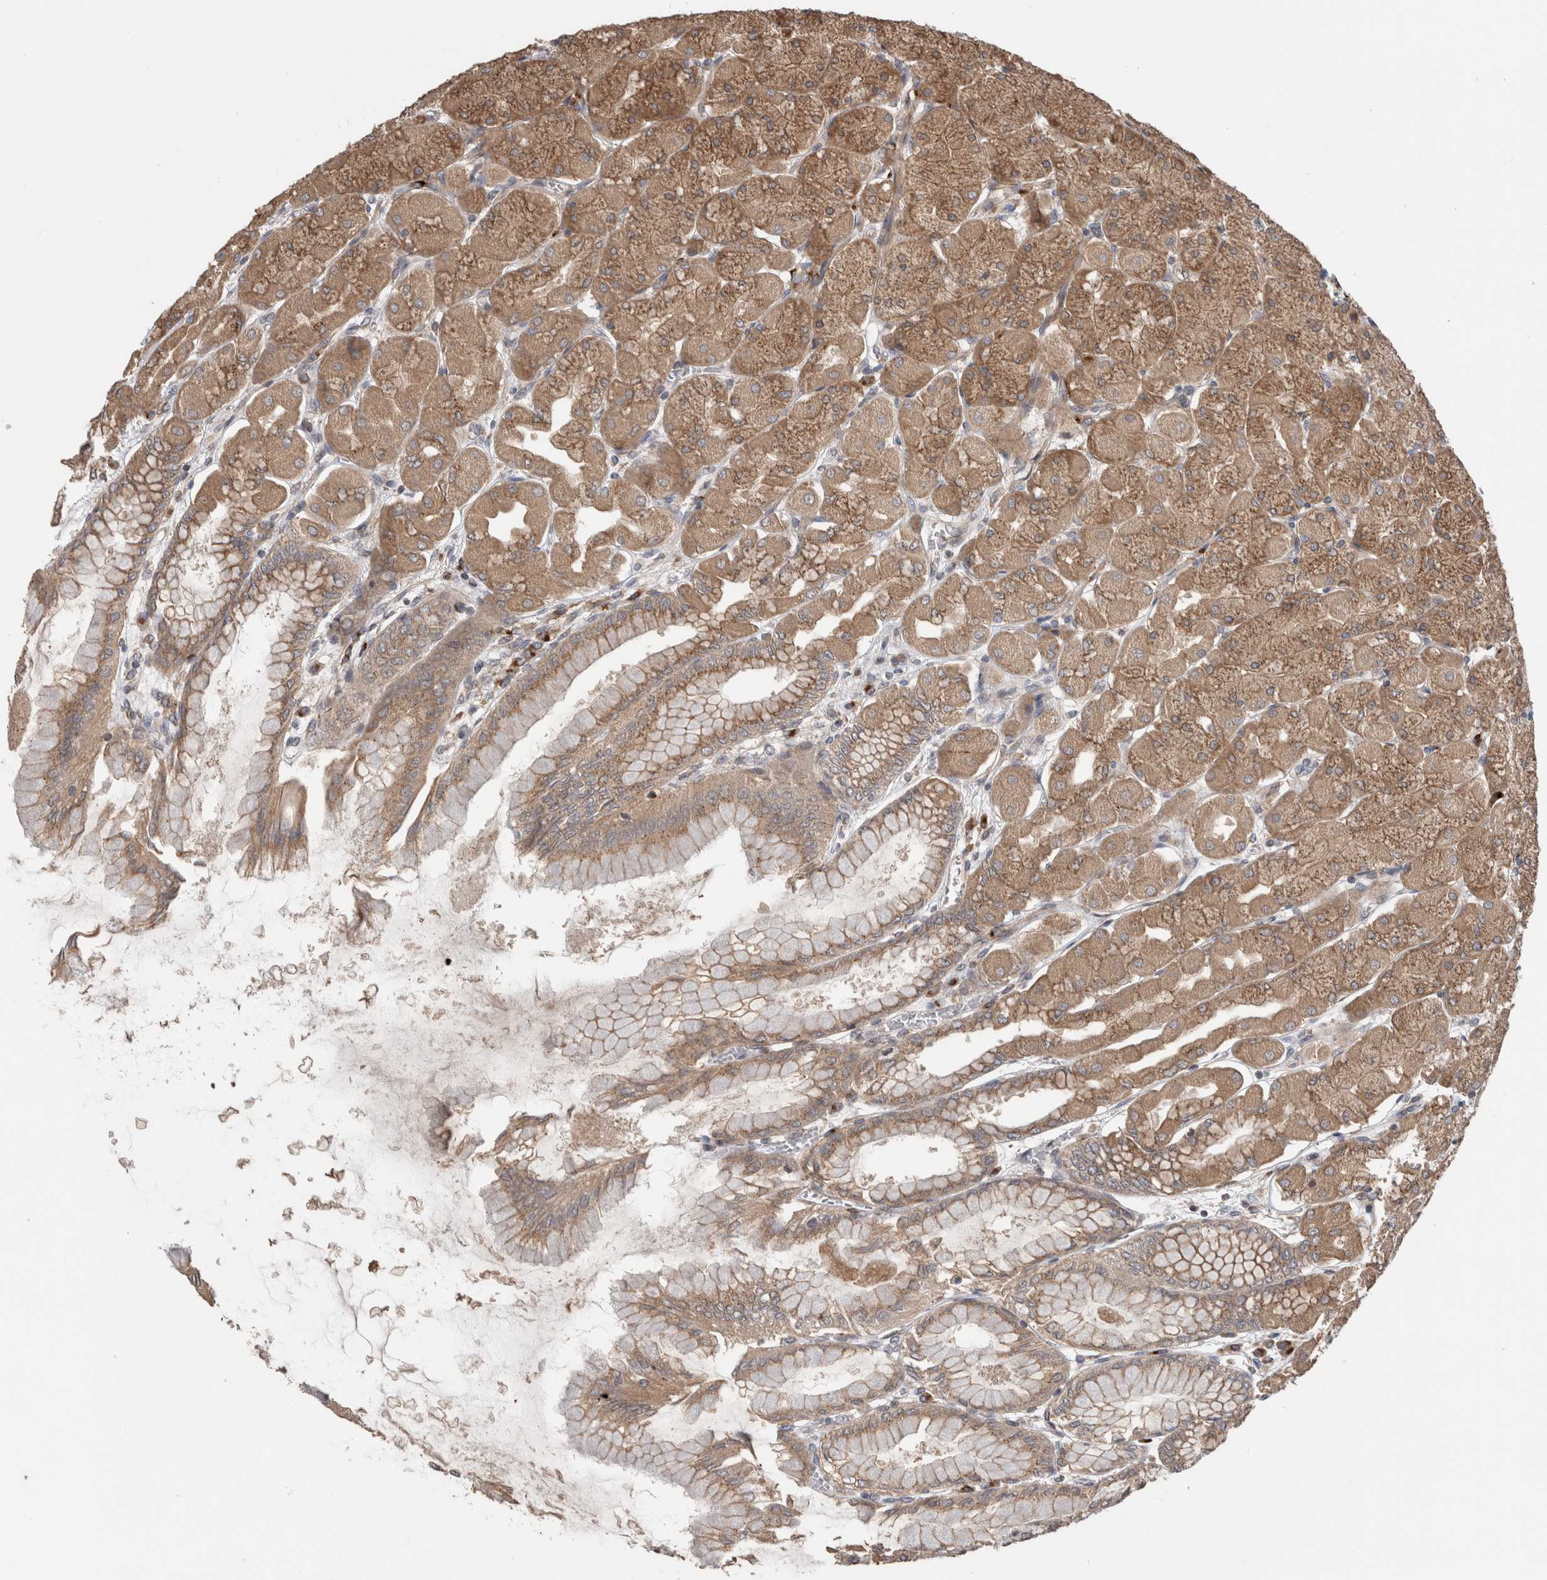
{"staining": {"intensity": "strong", "quantity": ">75%", "location": "cytoplasmic/membranous"}, "tissue": "stomach", "cell_type": "Glandular cells", "image_type": "normal", "snomed": [{"axis": "morphology", "description": "Normal tissue, NOS"}, {"axis": "topography", "description": "Stomach, upper"}], "caption": "Immunohistochemistry (IHC) histopathology image of benign human stomach stained for a protein (brown), which exhibits high levels of strong cytoplasmic/membranous positivity in about >75% of glandular cells.", "gene": "TRIM5", "patient": {"sex": "female", "age": 56}}